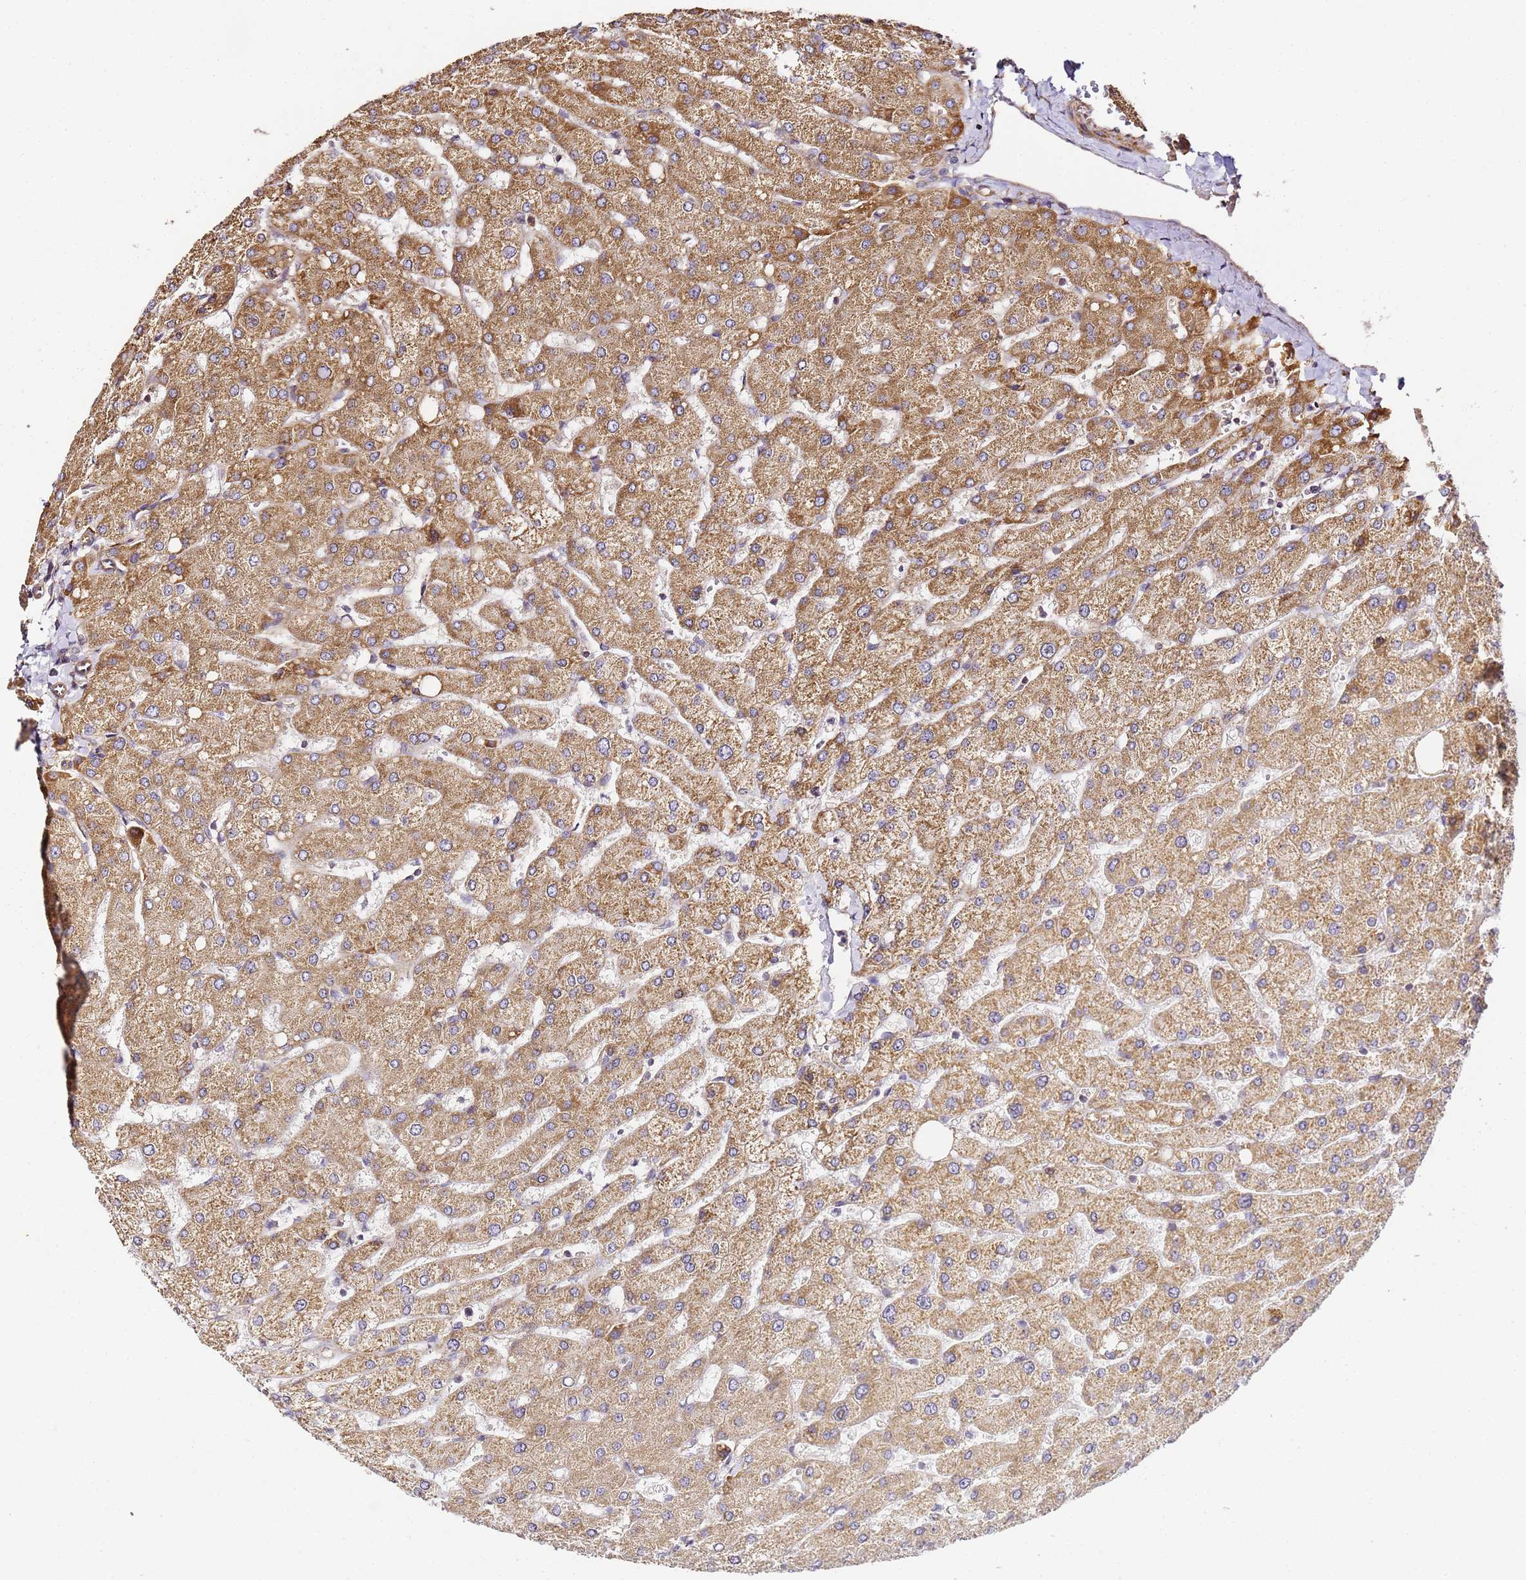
{"staining": {"intensity": "moderate", "quantity": "25%-75%", "location": "cytoplasmic/membranous"}, "tissue": "liver", "cell_type": "Cholangiocytes", "image_type": "normal", "snomed": [{"axis": "morphology", "description": "Normal tissue, NOS"}, {"axis": "topography", "description": "Liver"}], "caption": "Liver stained for a protein (brown) shows moderate cytoplasmic/membranous positive expression in approximately 25%-75% of cholangiocytes.", "gene": "RPL13A", "patient": {"sex": "male", "age": 55}}